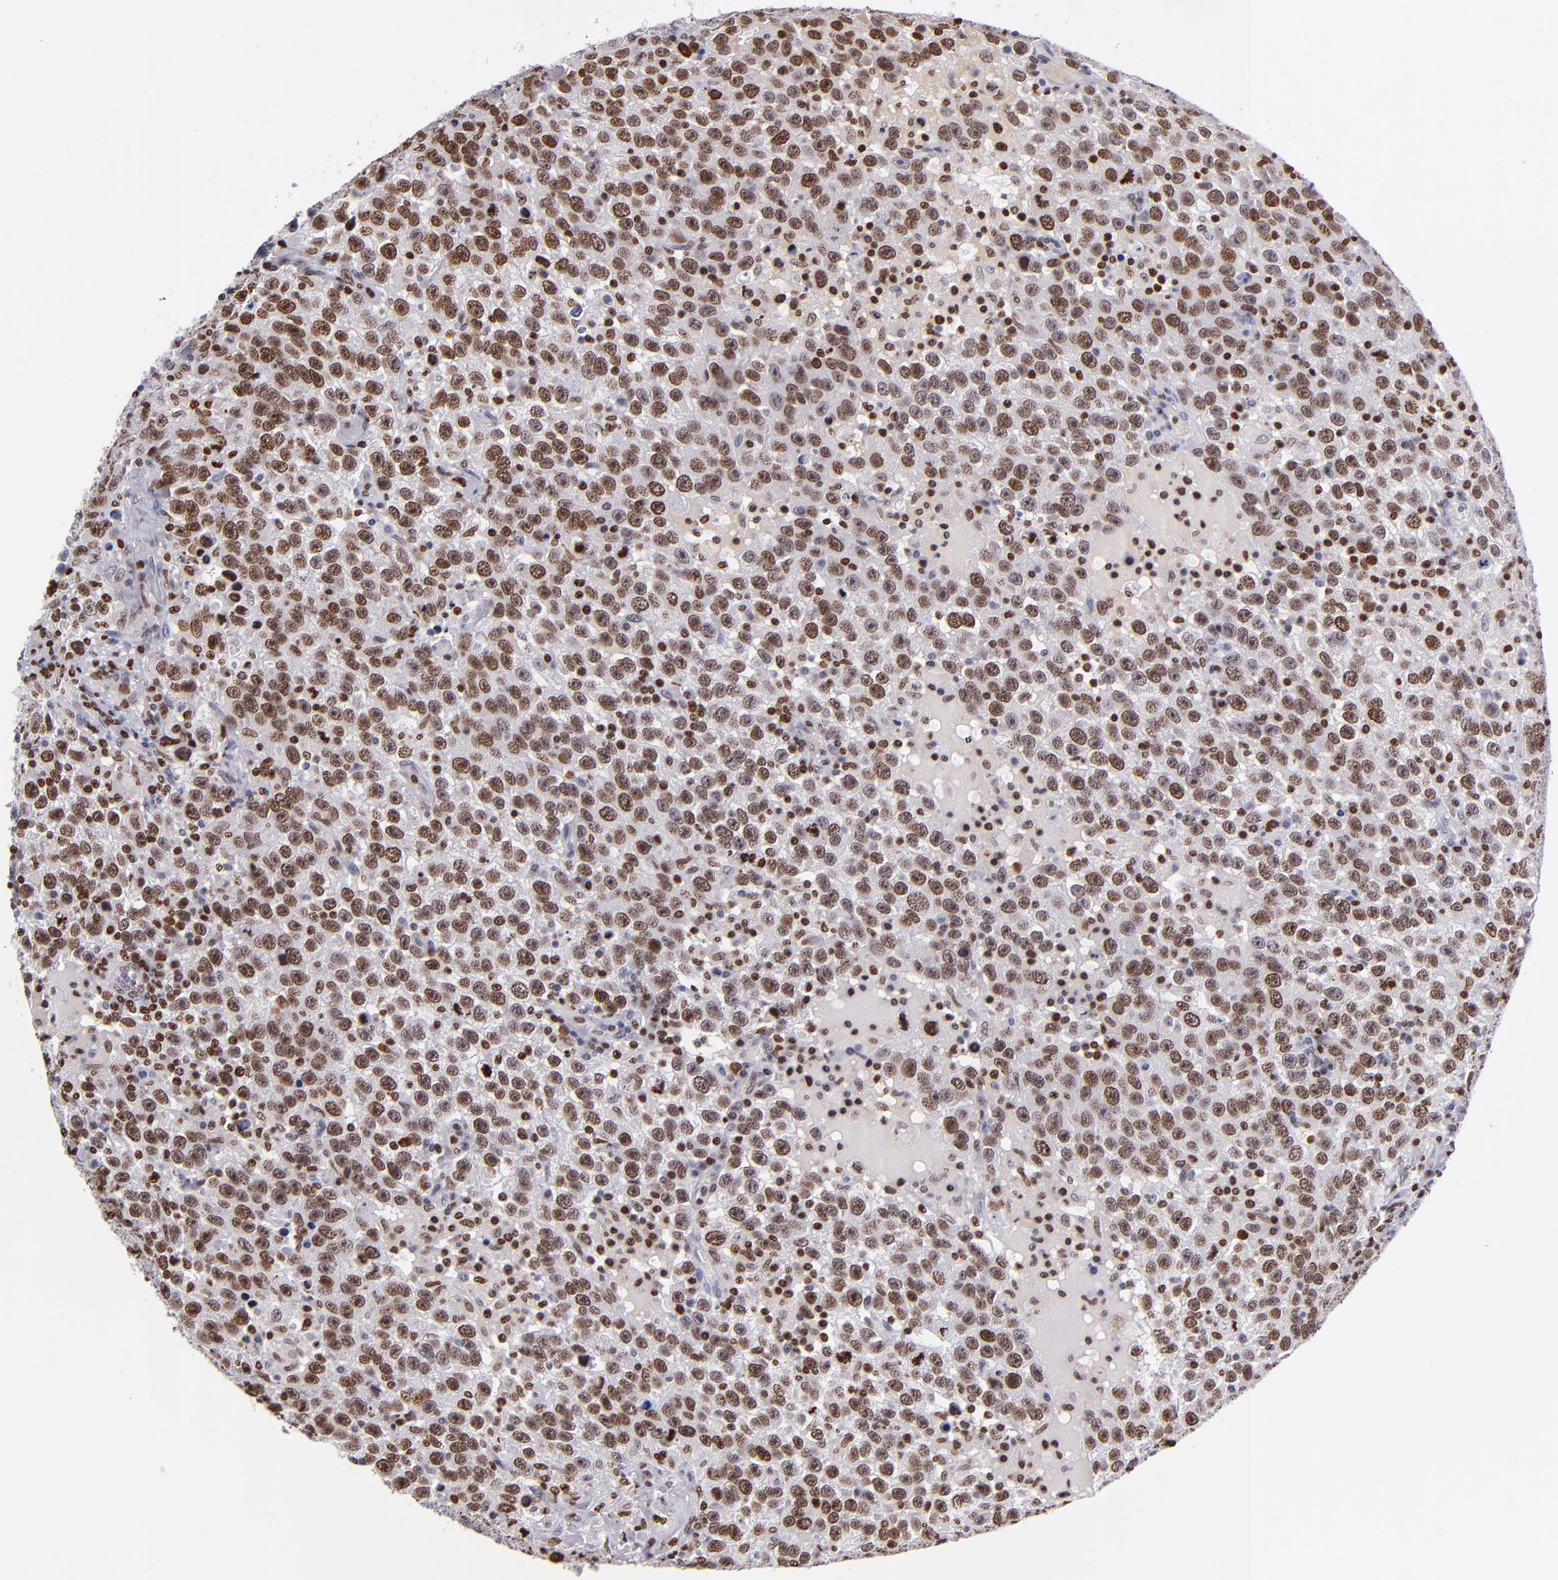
{"staining": {"intensity": "moderate", "quantity": ">75%", "location": "nuclear"}, "tissue": "testis cancer", "cell_type": "Tumor cells", "image_type": "cancer", "snomed": [{"axis": "morphology", "description": "Seminoma, NOS"}, {"axis": "topography", "description": "Testis"}], "caption": "Immunohistochemistry staining of seminoma (testis), which displays medium levels of moderate nuclear expression in approximately >75% of tumor cells indicating moderate nuclear protein positivity. The staining was performed using DAB (3,3'-diaminobenzidine) (brown) for protein detection and nuclei were counterstained in hematoxylin (blue).", "gene": "CDKL5", "patient": {"sex": "male", "age": 41}}